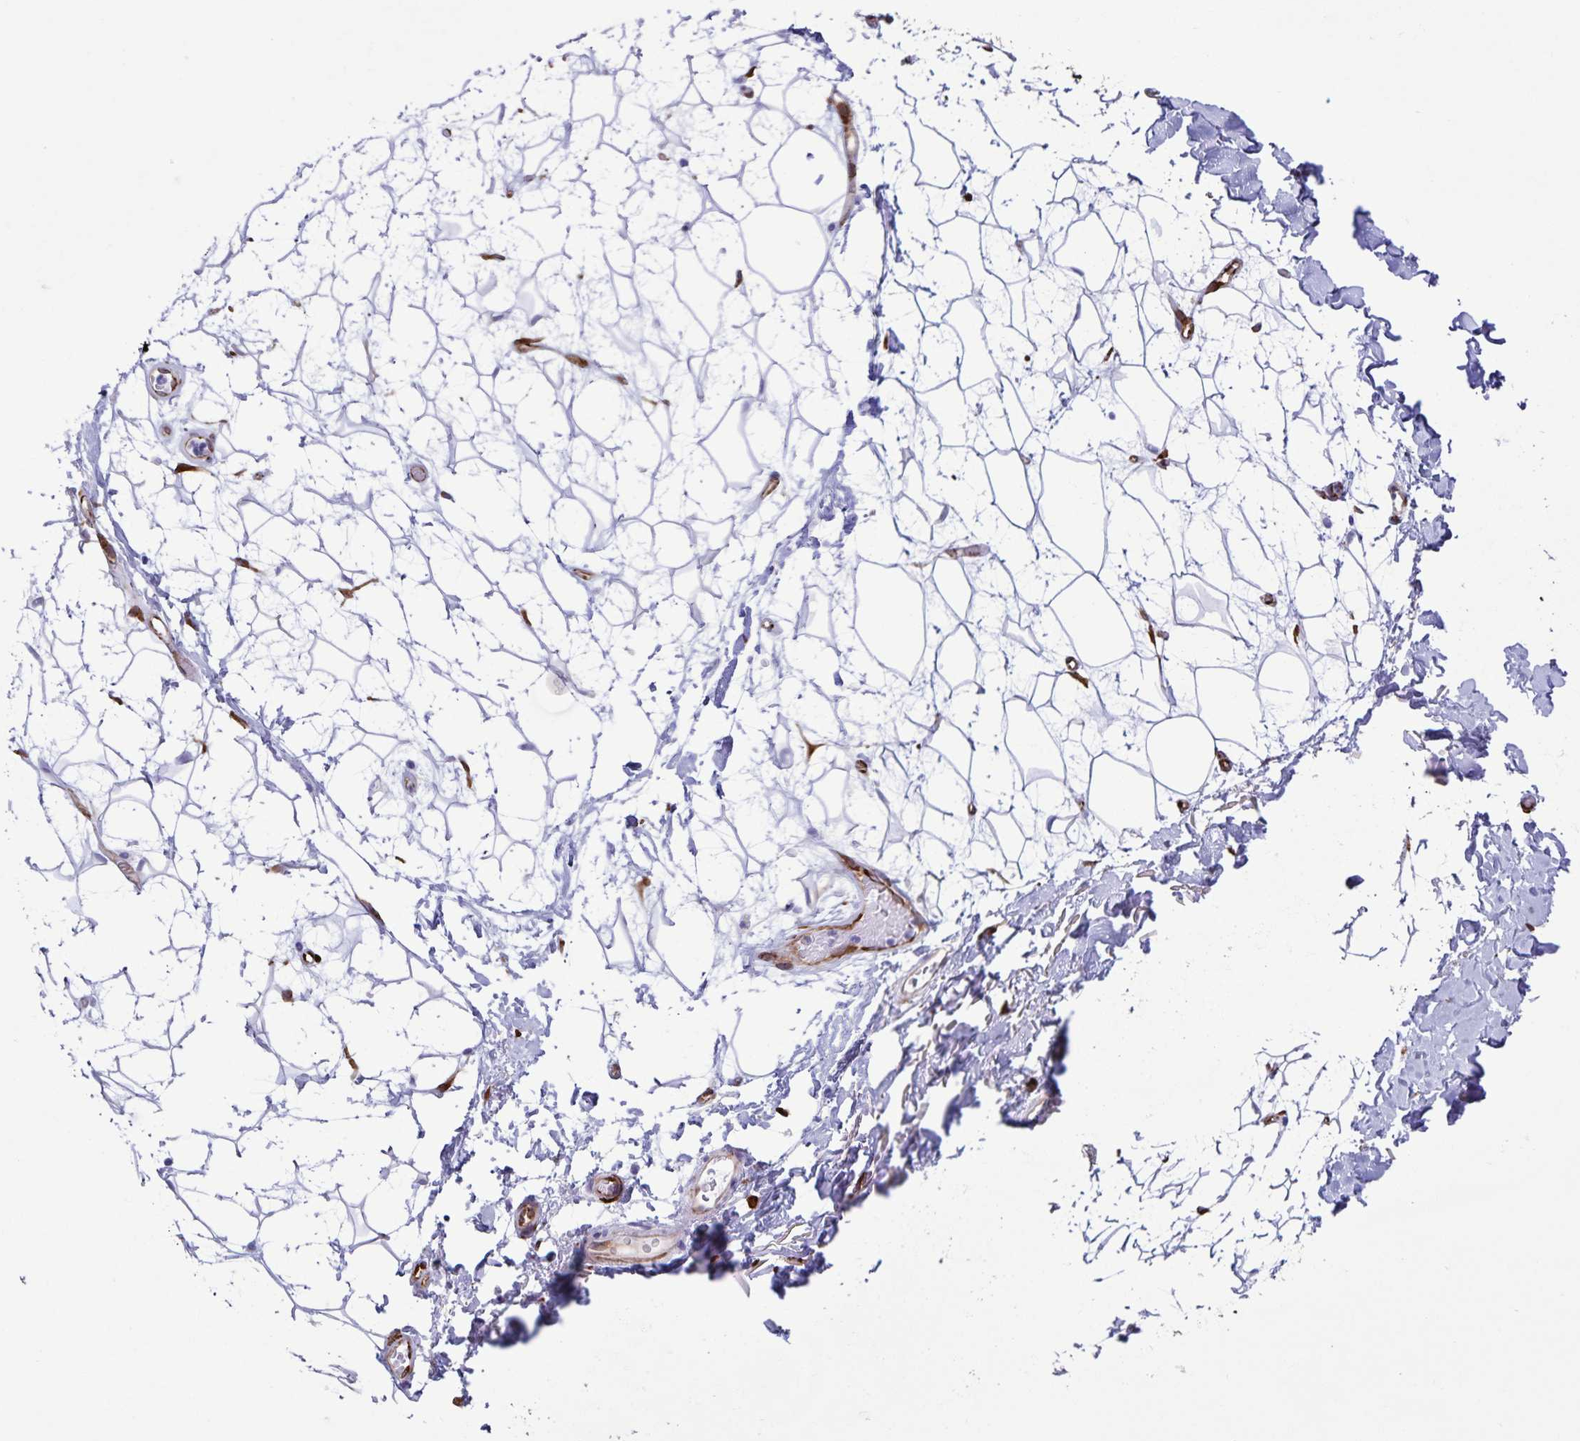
{"staining": {"intensity": "negative", "quantity": "none", "location": "none"}, "tissue": "adipose tissue", "cell_type": "Adipocytes", "image_type": "normal", "snomed": [{"axis": "morphology", "description": "Normal tissue, NOS"}, {"axis": "topography", "description": "Anal"}, {"axis": "topography", "description": "Peripheral nerve tissue"}], "caption": "The immunohistochemistry (IHC) photomicrograph has no significant expression in adipocytes of adipose tissue. (Brightfield microscopy of DAB immunohistochemistry at high magnification).", "gene": "RCN1", "patient": {"sex": "male", "age": 78}}